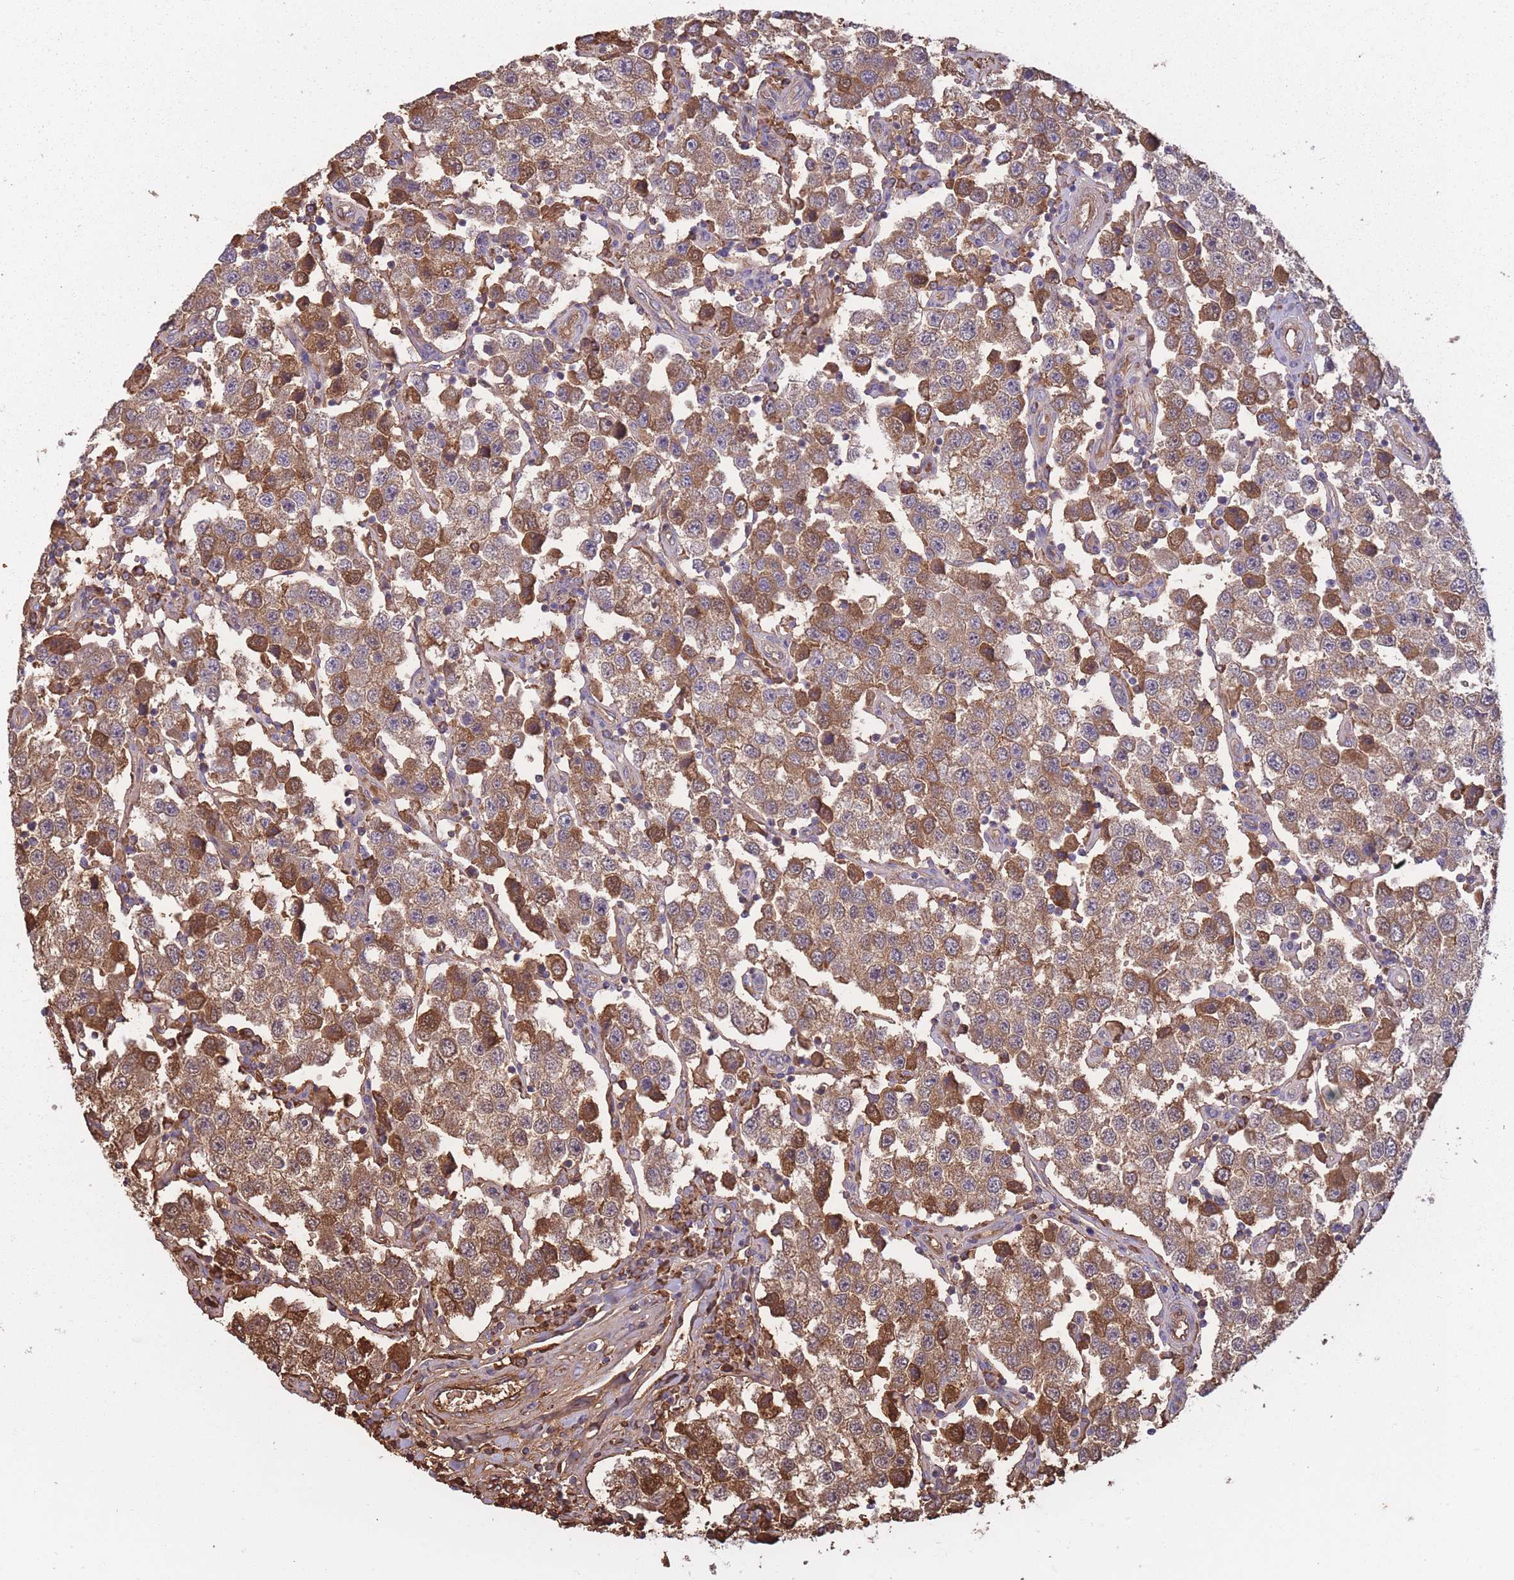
{"staining": {"intensity": "moderate", "quantity": ">75%", "location": "cytoplasmic/membranous"}, "tissue": "testis cancer", "cell_type": "Tumor cells", "image_type": "cancer", "snomed": [{"axis": "morphology", "description": "Seminoma, NOS"}, {"axis": "topography", "description": "Testis"}], "caption": "A photomicrograph showing moderate cytoplasmic/membranous staining in about >75% of tumor cells in testis seminoma, as visualized by brown immunohistochemical staining.", "gene": "KAT2A", "patient": {"sex": "male", "age": 37}}